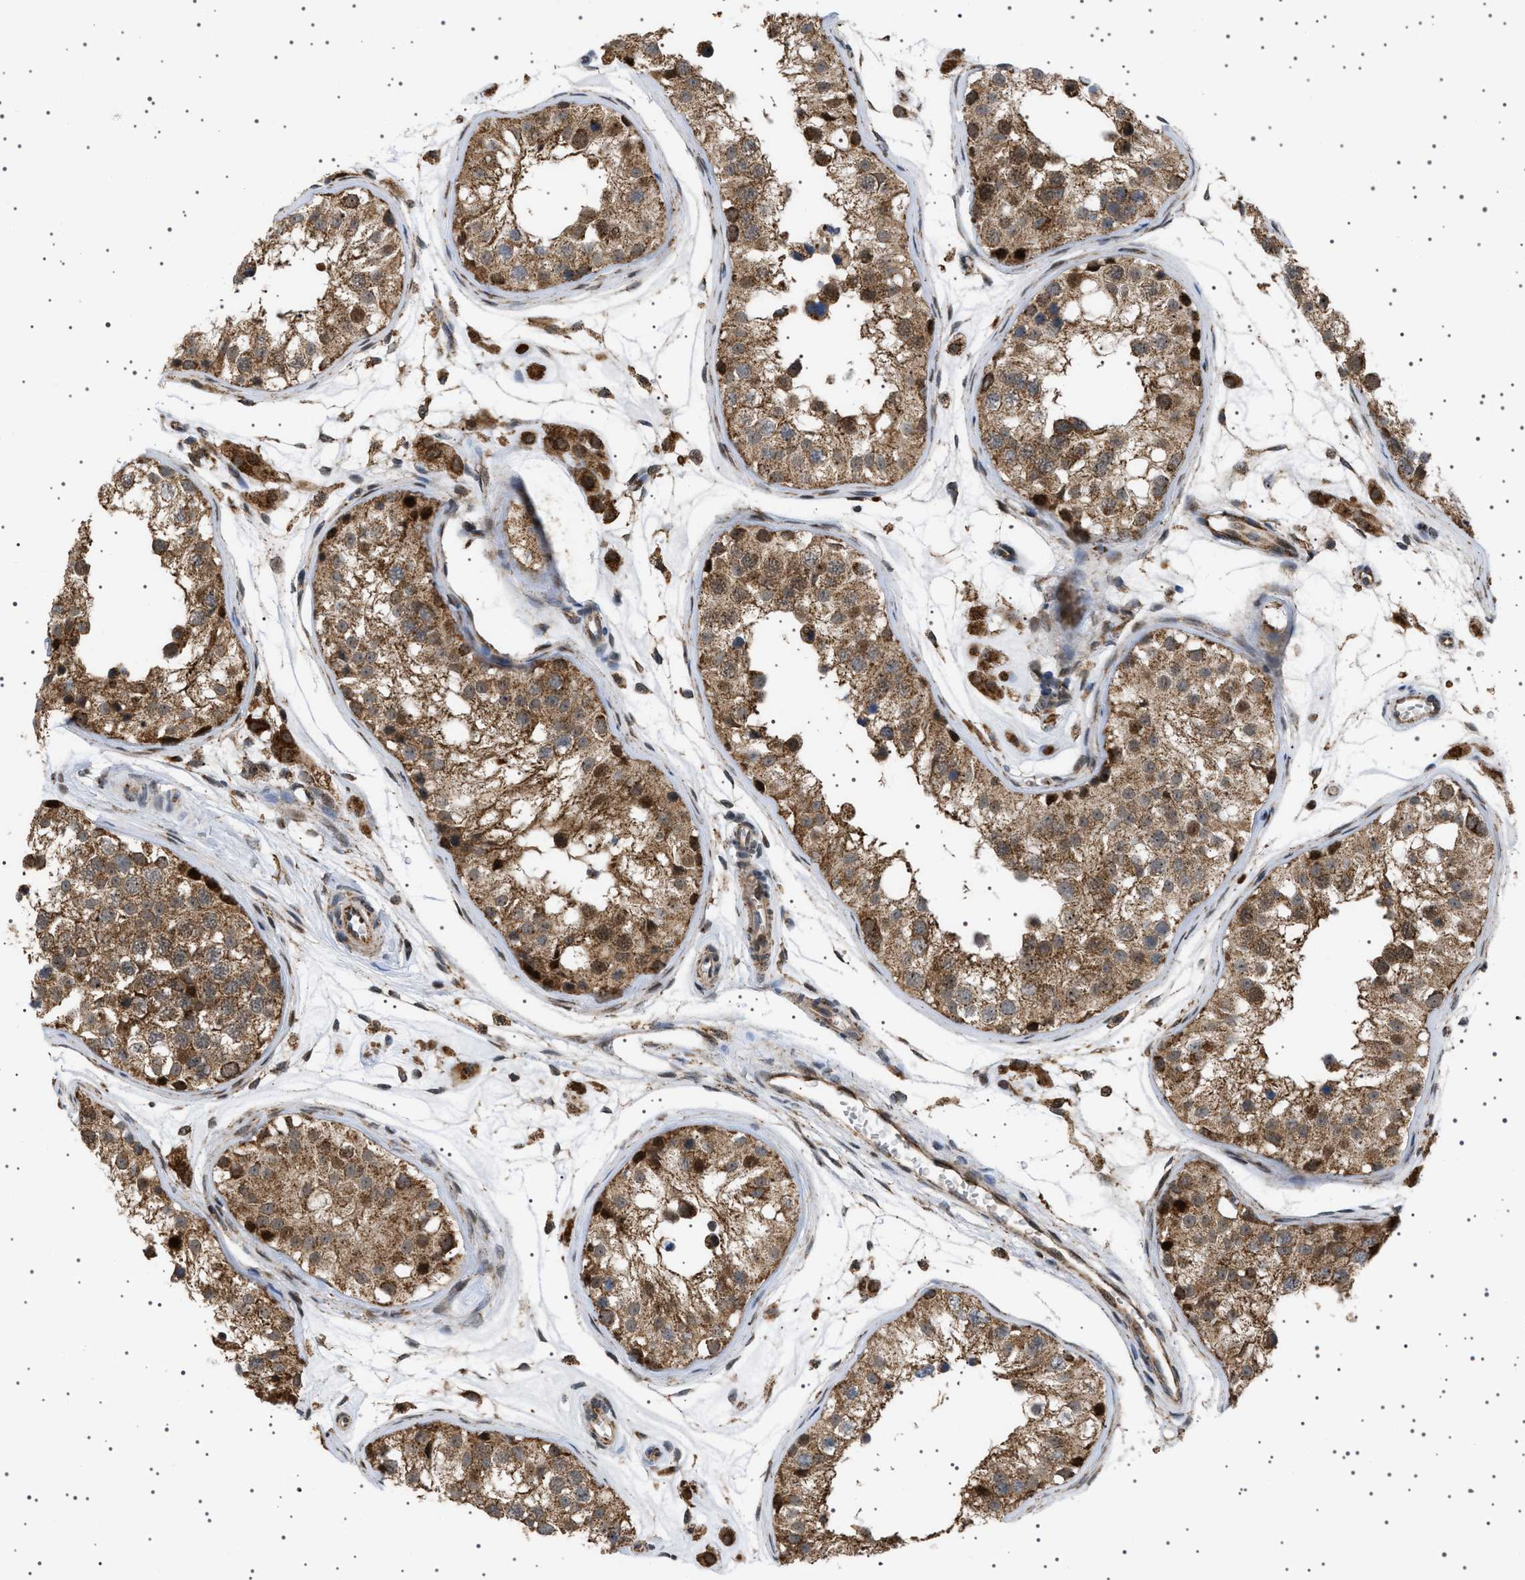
{"staining": {"intensity": "moderate", "quantity": ">75%", "location": "cytoplasmic/membranous,nuclear"}, "tissue": "testis", "cell_type": "Cells in seminiferous ducts", "image_type": "normal", "snomed": [{"axis": "morphology", "description": "Normal tissue, NOS"}, {"axis": "morphology", "description": "Adenocarcinoma, metastatic, NOS"}, {"axis": "topography", "description": "Testis"}], "caption": "Immunohistochemistry (IHC) of benign human testis demonstrates medium levels of moderate cytoplasmic/membranous,nuclear positivity in about >75% of cells in seminiferous ducts. The staining is performed using DAB (3,3'-diaminobenzidine) brown chromogen to label protein expression. The nuclei are counter-stained blue using hematoxylin.", "gene": "MELK", "patient": {"sex": "male", "age": 26}}